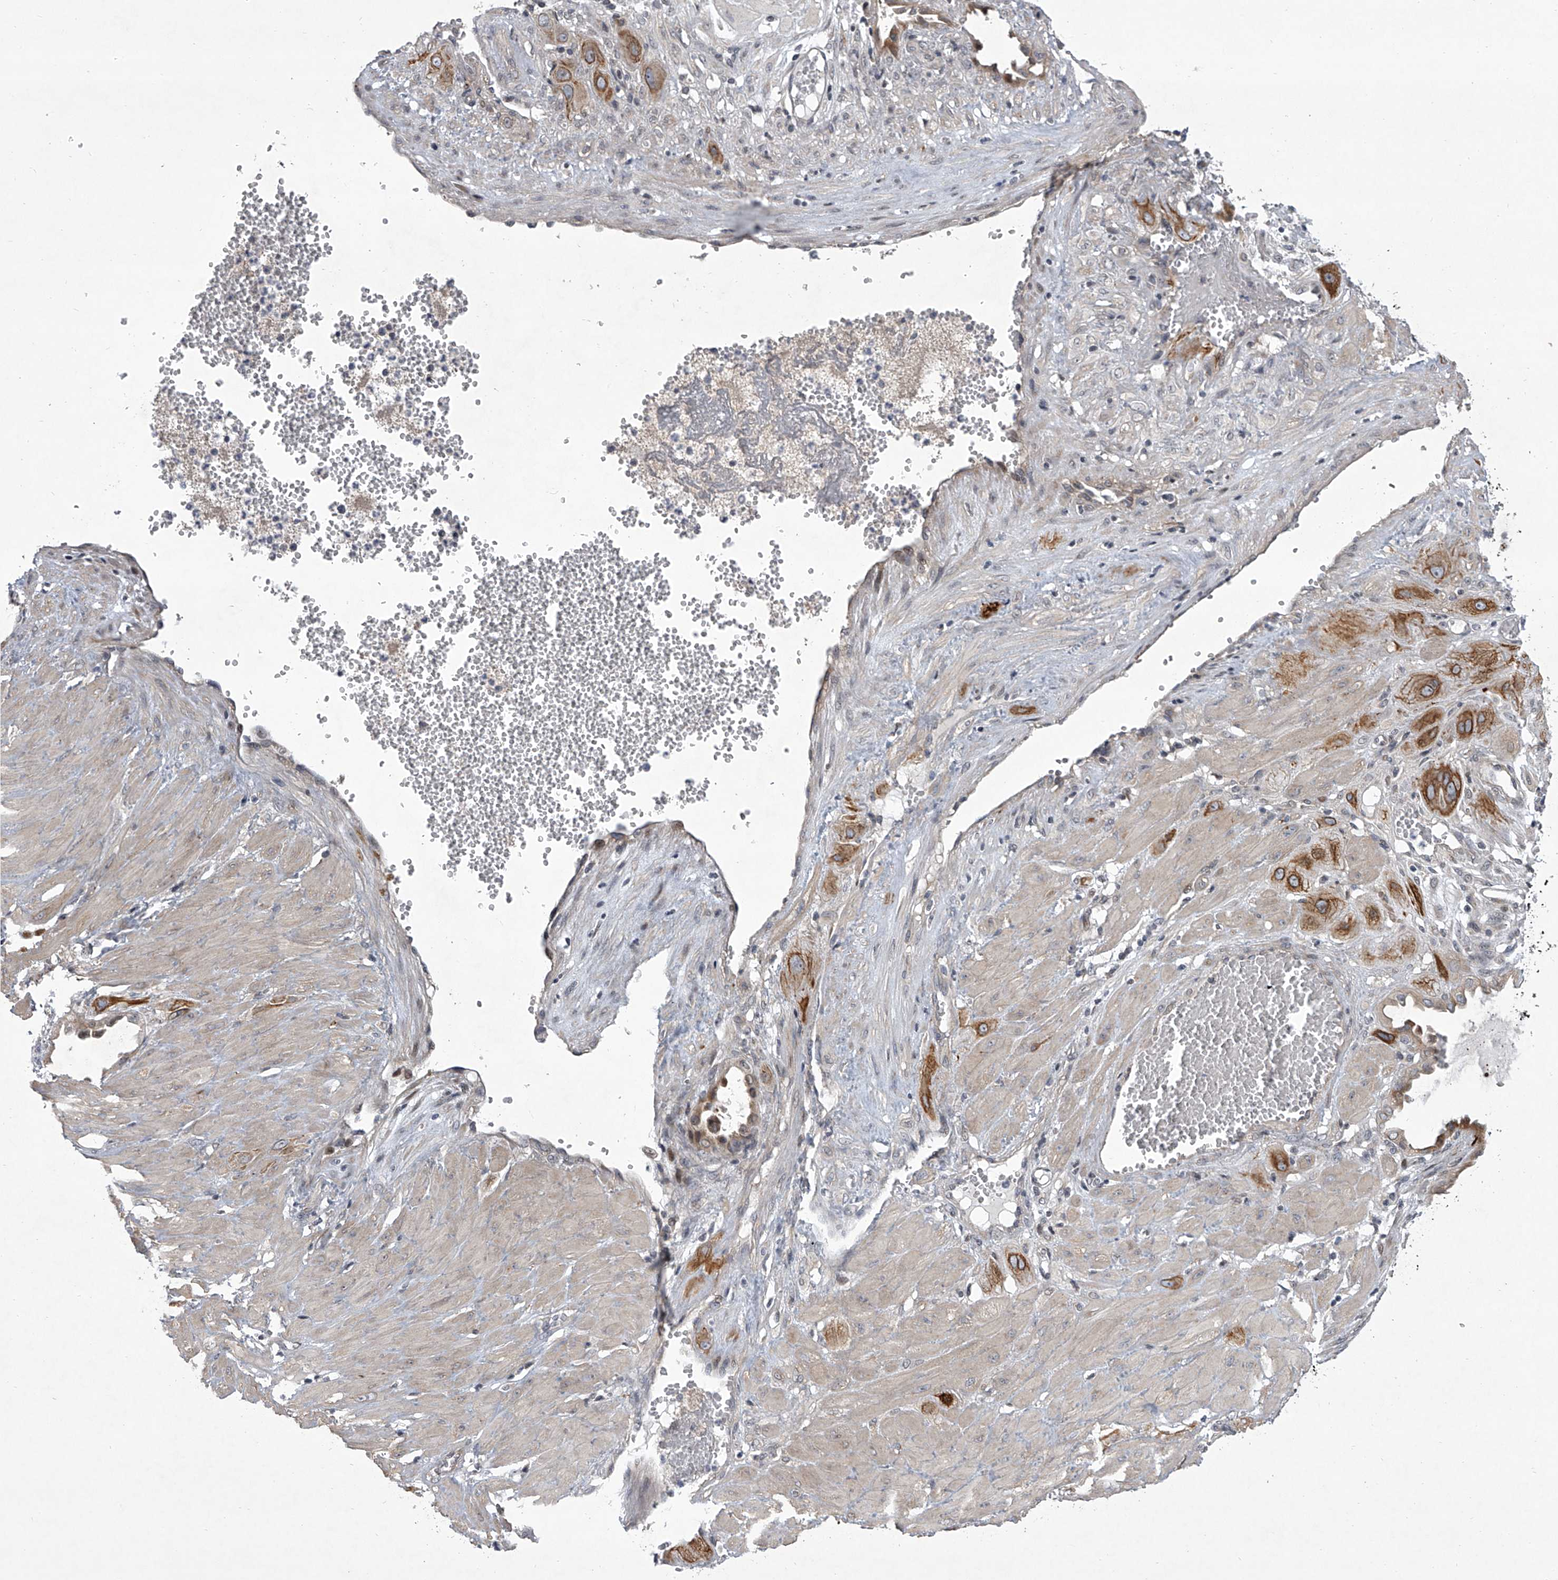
{"staining": {"intensity": "moderate", "quantity": ">75%", "location": "cytoplasmic/membranous"}, "tissue": "cervical cancer", "cell_type": "Tumor cells", "image_type": "cancer", "snomed": [{"axis": "morphology", "description": "Squamous cell carcinoma, NOS"}, {"axis": "topography", "description": "Cervix"}], "caption": "Cervical cancer (squamous cell carcinoma) tissue demonstrates moderate cytoplasmic/membranous staining in approximately >75% of tumor cells", "gene": "HEATR6", "patient": {"sex": "female", "age": 34}}